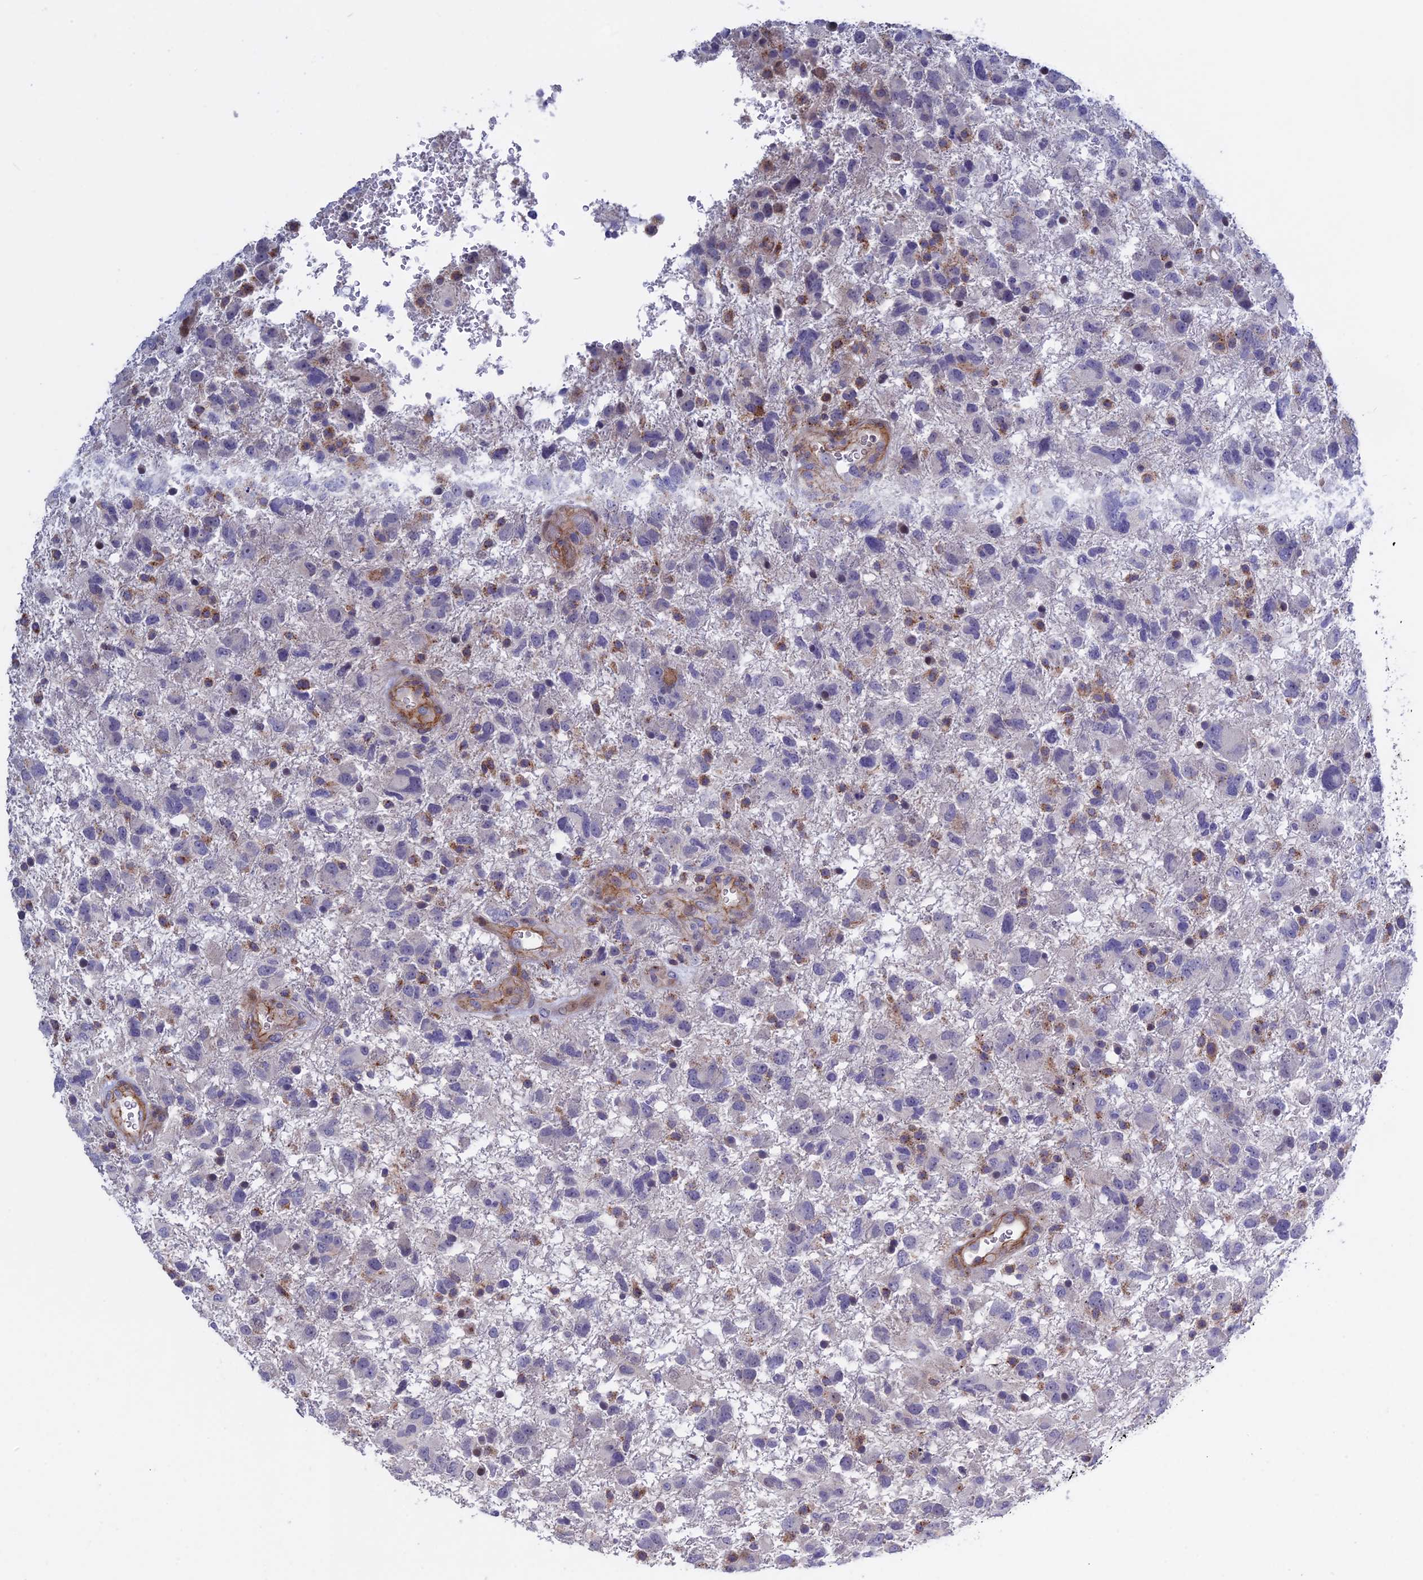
{"staining": {"intensity": "negative", "quantity": "none", "location": "none"}, "tissue": "glioma", "cell_type": "Tumor cells", "image_type": "cancer", "snomed": [{"axis": "morphology", "description": "Glioma, malignant, High grade"}, {"axis": "topography", "description": "Brain"}], "caption": "An immunohistochemistry photomicrograph of glioma is shown. There is no staining in tumor cells of glioma.", "gene": "LYPD5", "patient": {"sex": "male", "age": 61}}